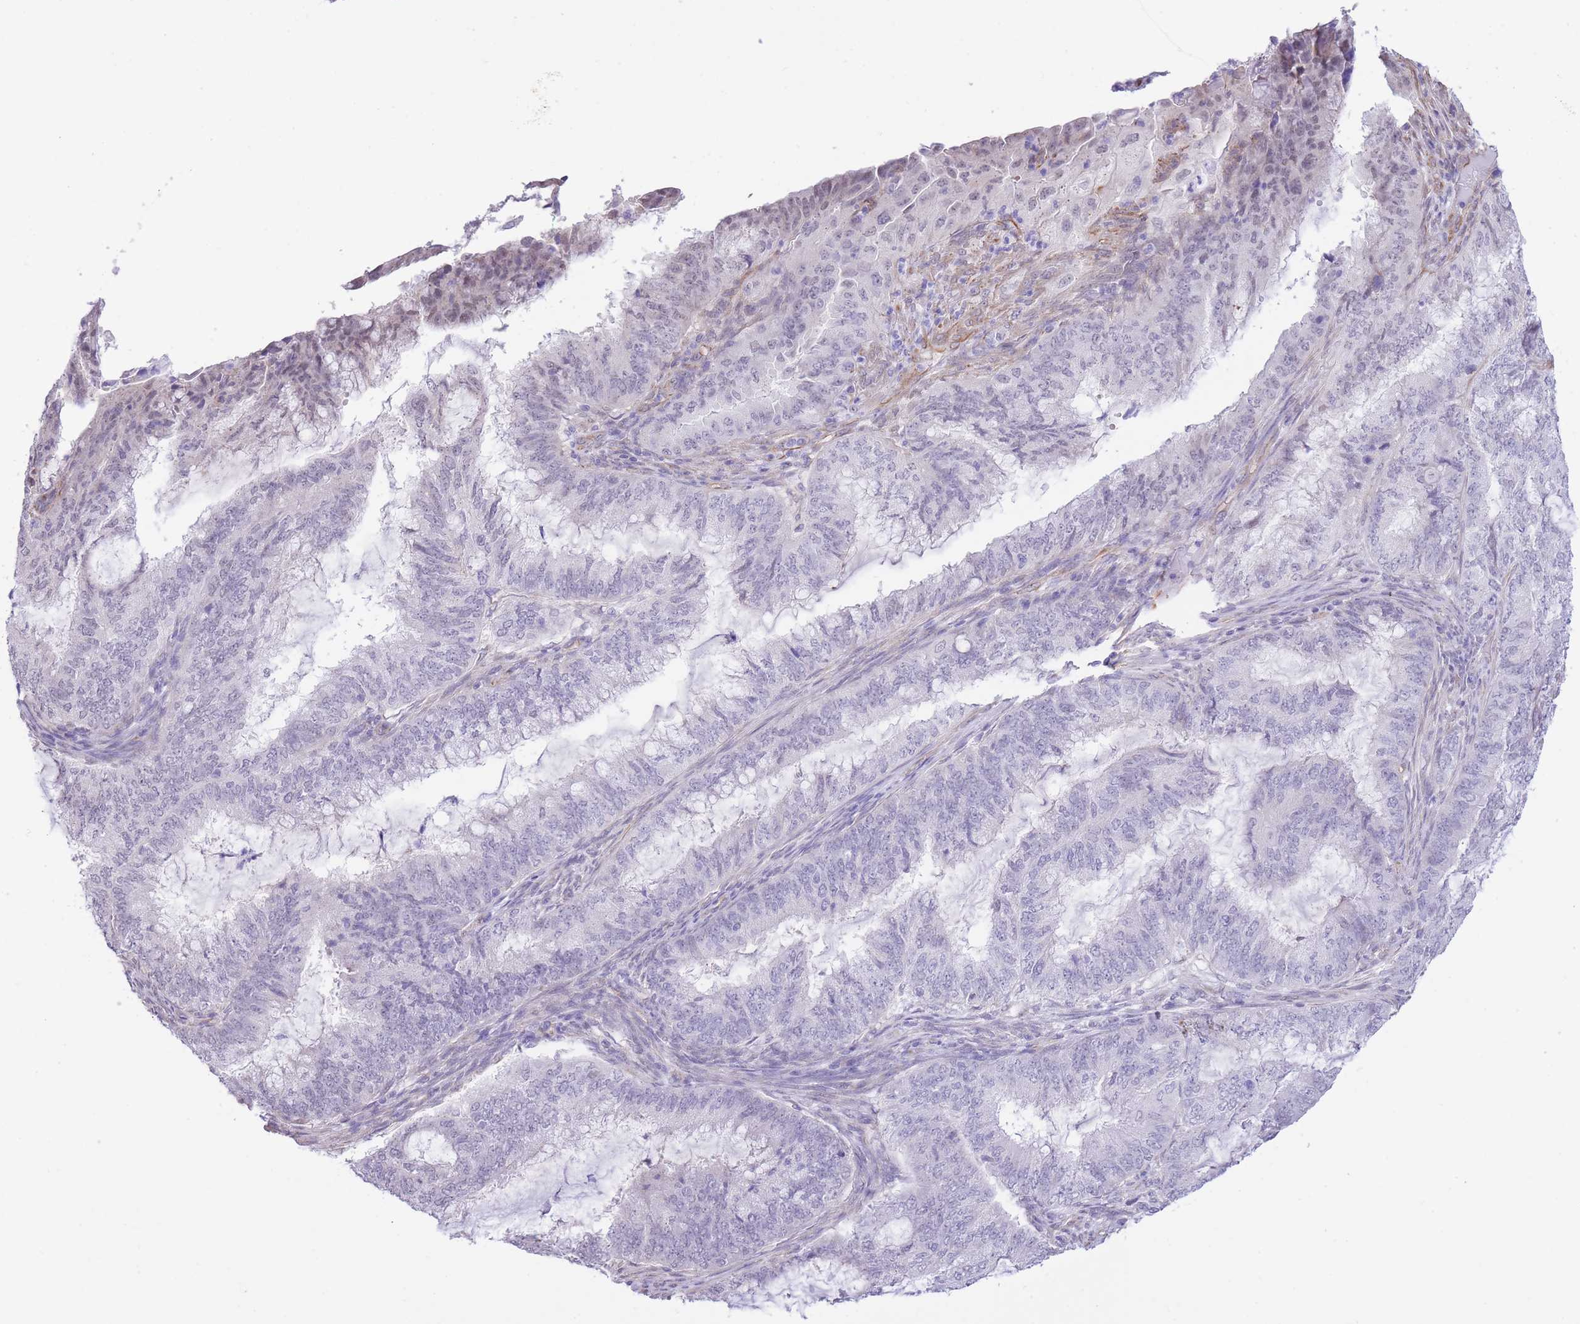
{"staining": {"intensity": "negative", "quantity": "none", "location": "none"}, "tissue": "endometrial cancer", "cell_type": "Tumor cells", "image_type": "cancer", "snomed": [{"axis": "morphology", "description": "Adenocarcinoma, NOS"}, {"axis": "topography", "description": "Endometrium"}], "caption": "Endometrial adenocarcinoma was stained to show a protein in brown. There is no significant staining in tumor cells. Brightfield microscopy of IHC stained with DAB (3,3'-diaminobenzidine) (brown) and hematoxylin (blue), captured at high magnification.", "gene": "PSG8", "patient": {"sex": "female", "age": 51}}